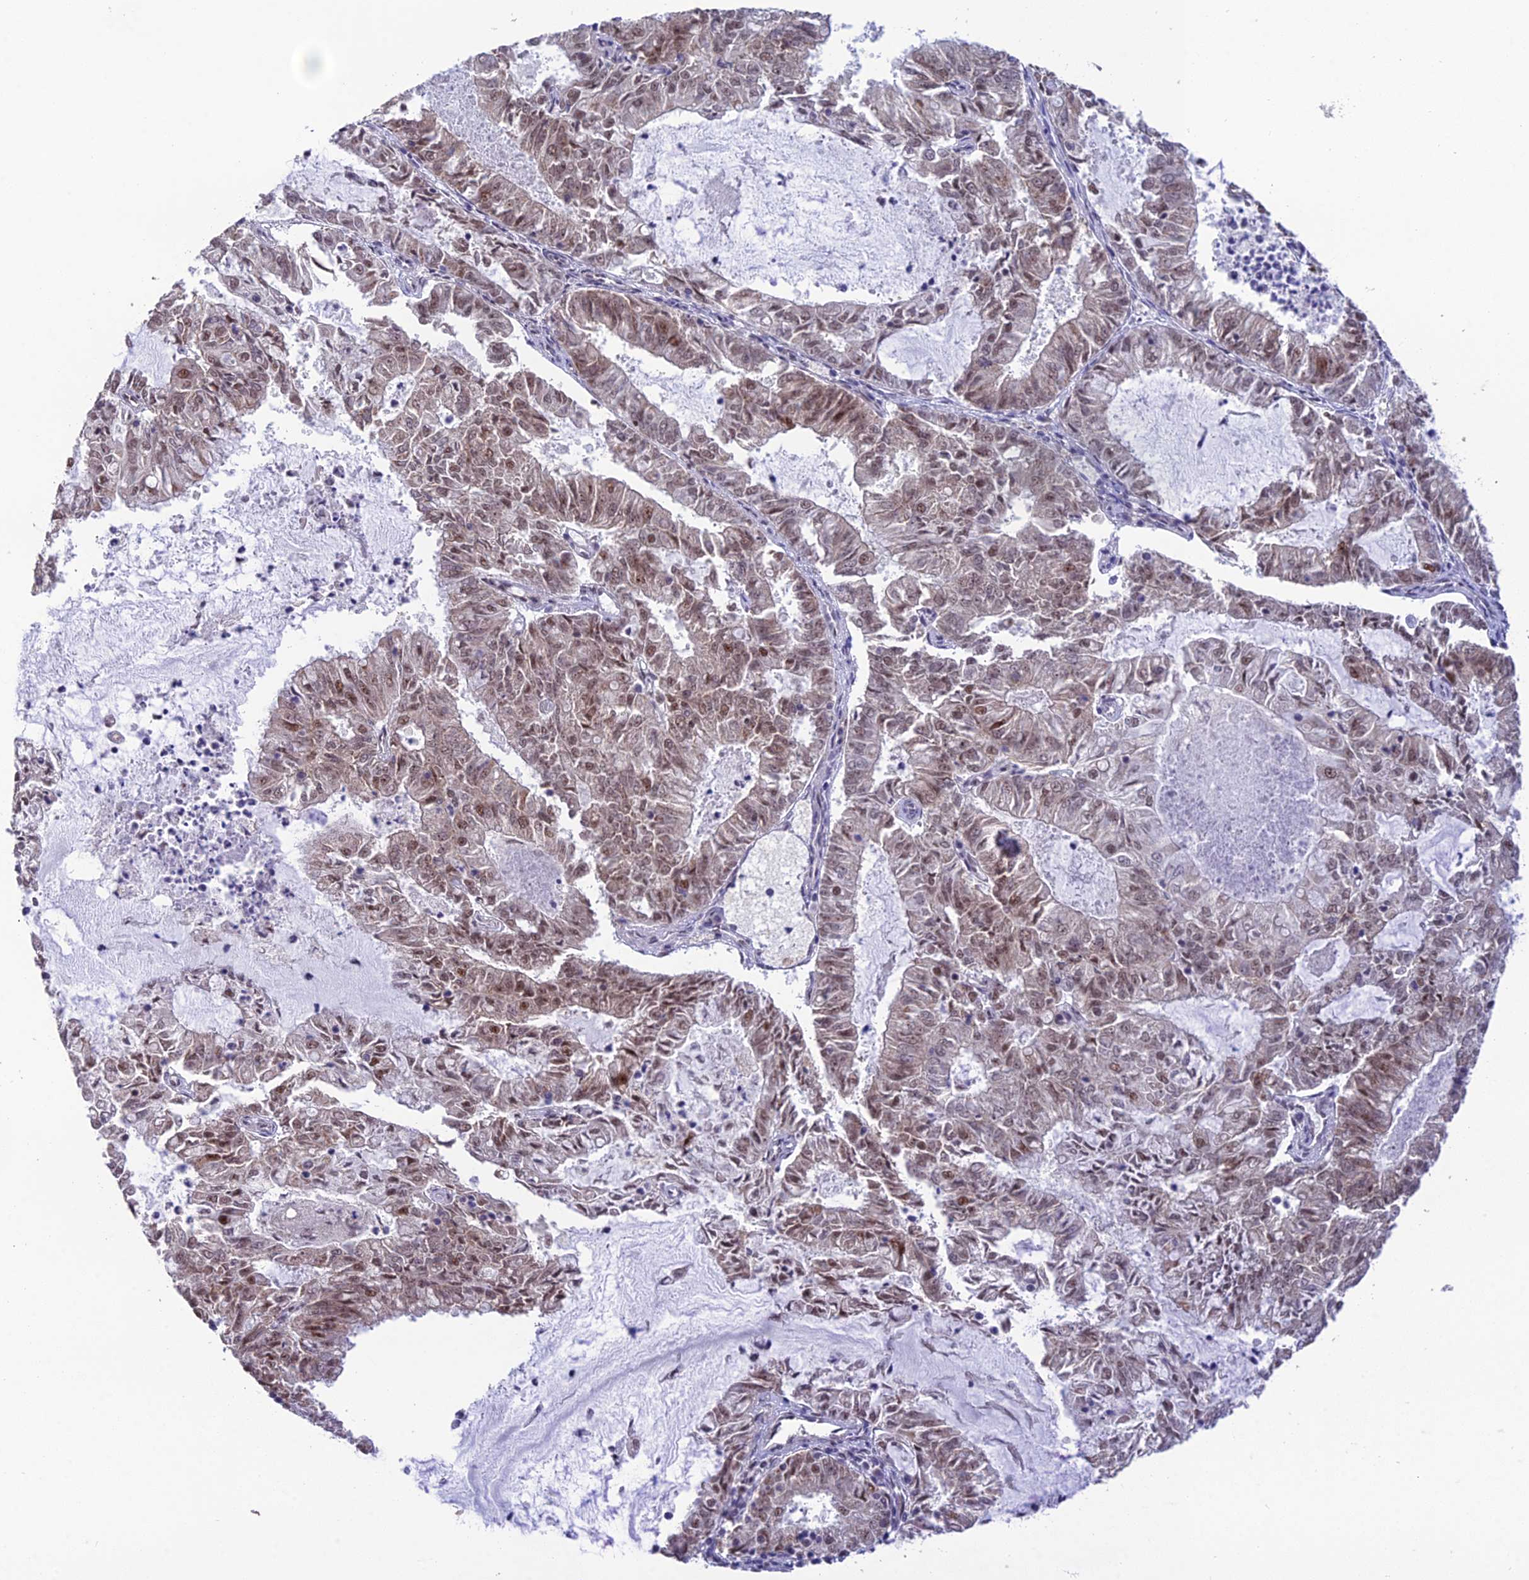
{"staining": {"intensity": "weak", "quantity": ">75%", "location": "nuclear"}, "tissue": "endometrial cancer", "cell_type": "Tumor cells", "image_type": "cancer", "snomed": [{"axis": "morphology", "description": "Adenocarcinoma, NOS"}, {"axis": "topography", "description": "Endometrium"}], "caption": "Tumor cells exhibit low levels of weak nuclear staining in approximately >75% of cells in human endometrial adenocarcinoma.", "gene": "THOC7", "patient": {"sex": "female", "age": 57}}